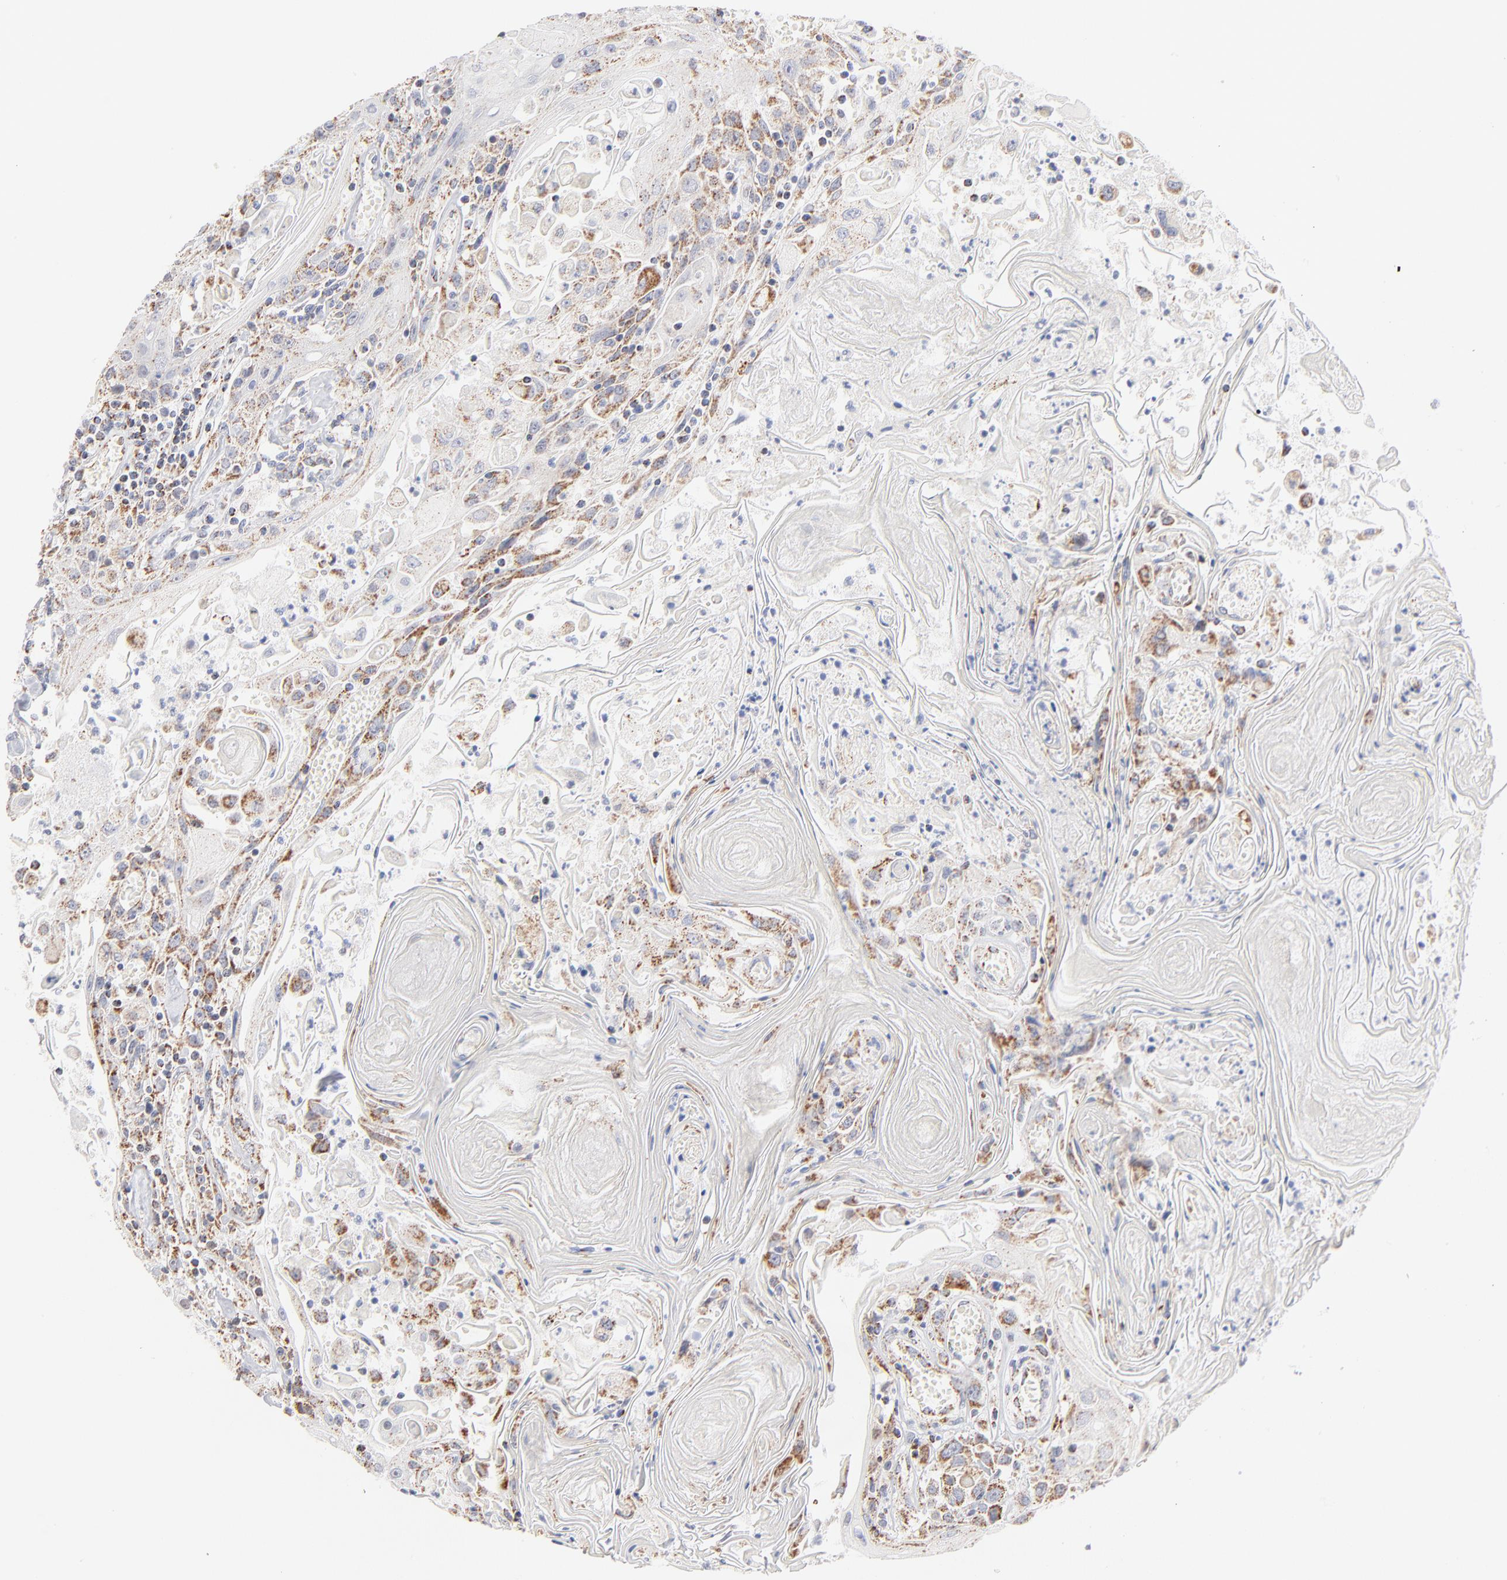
{"staining": {"intensity": "moderate", "quantity": ">75%", "location": "cytoplasmic/membranous"}, "tissue": "head and neck cancer", "cell_type": "Tumor cells", "image_type": "cancer", "snomed": [{"axis": "morphology", "description": "Squamous cell carcinoma, NOS"}, {"axis": "topography", "description": "Oral tissue"}, {"axis": "topography", "description": "Head-Neck"}], "caption": "A photomicrograph of human squamous cell carcinoma (head and neck) stained for a protein exhibits moderate cytoplasmic/membranous brown staining in tumor cells.", "gene": "MRPL58", "patient": {"sex": "female", "age": 76}}